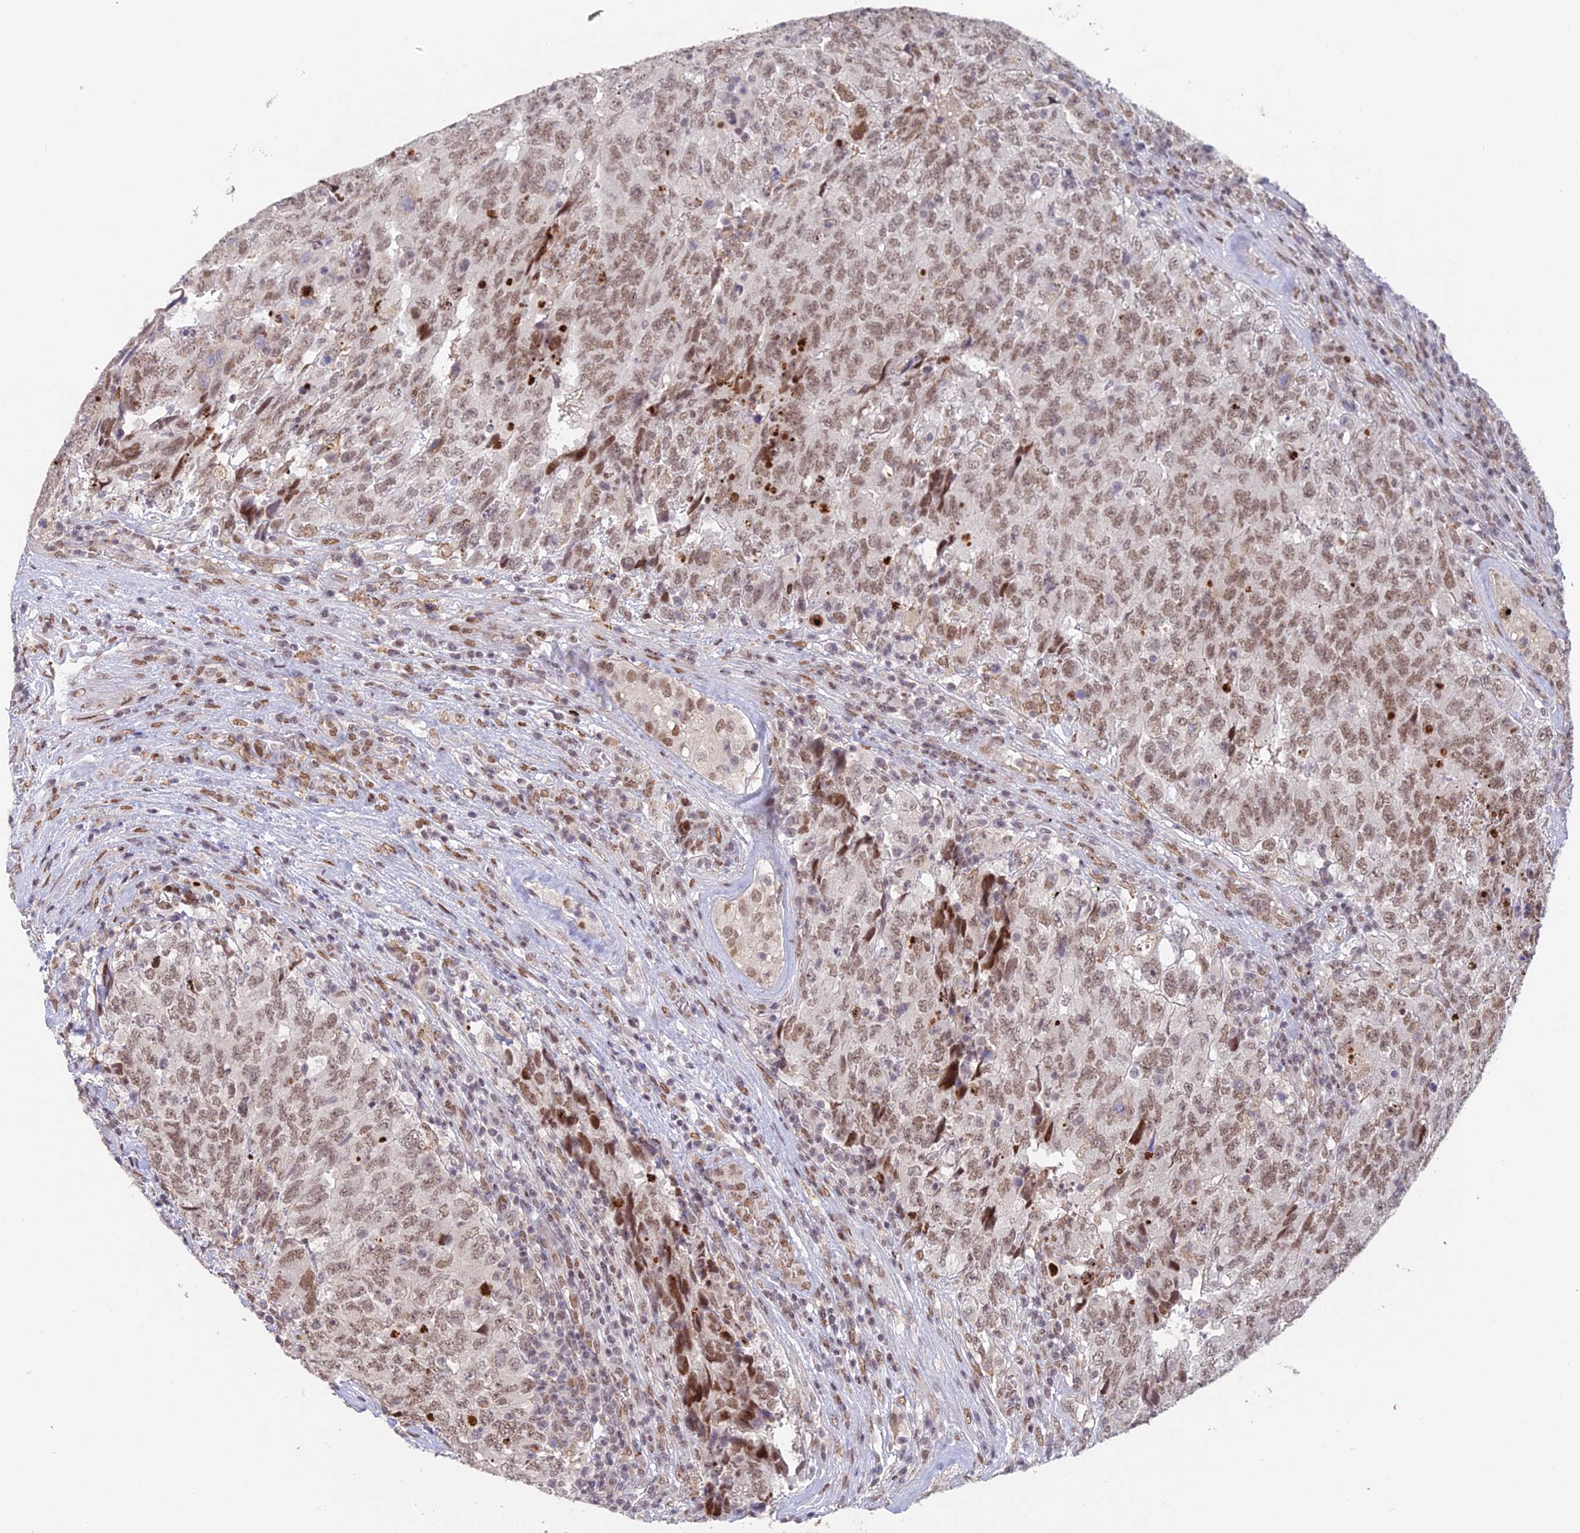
{"staining": {"intensity": "moderate", "quantity": ">75%", "location": "nuclear"}, "tissue": "testis cancer", "cell_type": "Tumor cells", "image_type": "cancer", "snomed": [{"axis": "morphology", "description": "Carcinoma, Embryonal, NOS"}, {"axis": "topography", "description": "Testis"}], "caption": "High-magnification brightfield microscopy of testis embryonal carcinoma stained with DAB (brown) and counterstained with hematoxylin (blue). tumor cells exhibit moderate nuclear positivity is identified in approximately>75% of cells. The staining was performed using DAB to visualize the protein expression in brown, while the nuclei were stained in blue with hematoxylin (Magnification: 20x).", "gene": "ABHD17A", "patient": {"sex": "male", "age": 34}}